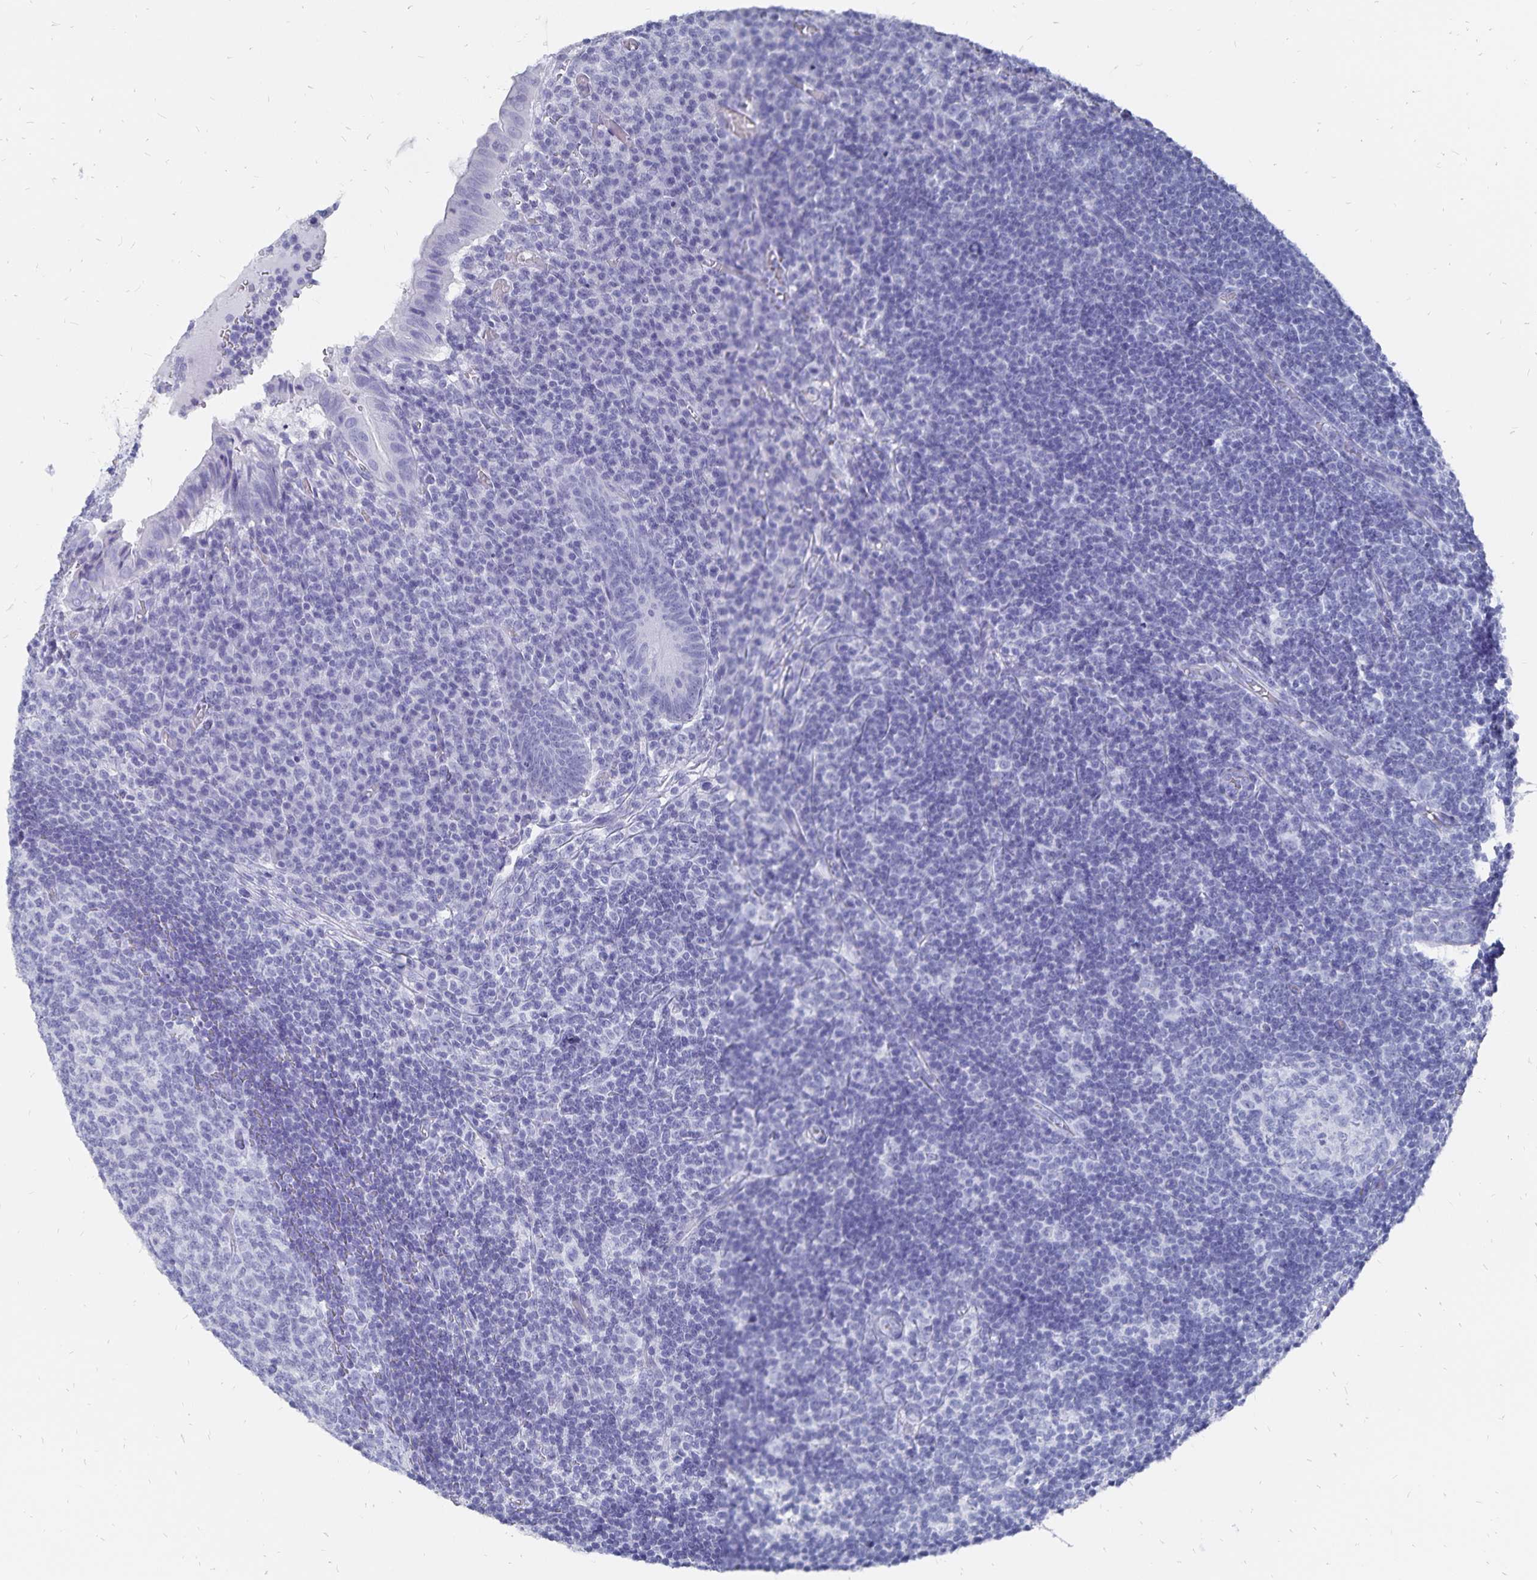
{"staining": {"intensity": "negative", "quantity": "none", "location": "none"}, "tissue": "appendix", "cell_type": "Glandular cells", "image_type": "normal", "snomed": [{"axis": "morphology", "description": "Normal tissue, NOS"}, {"axis": "topography", "description": "Appendix"}], "caption": "A high-resolution histopathology image shows immunohistochemistry (IHC) staining of benign appendix, which displays no significant expression in glandular cells.", "gene": "ADH1A", "patient": {"sex": "male", "age": 18}}